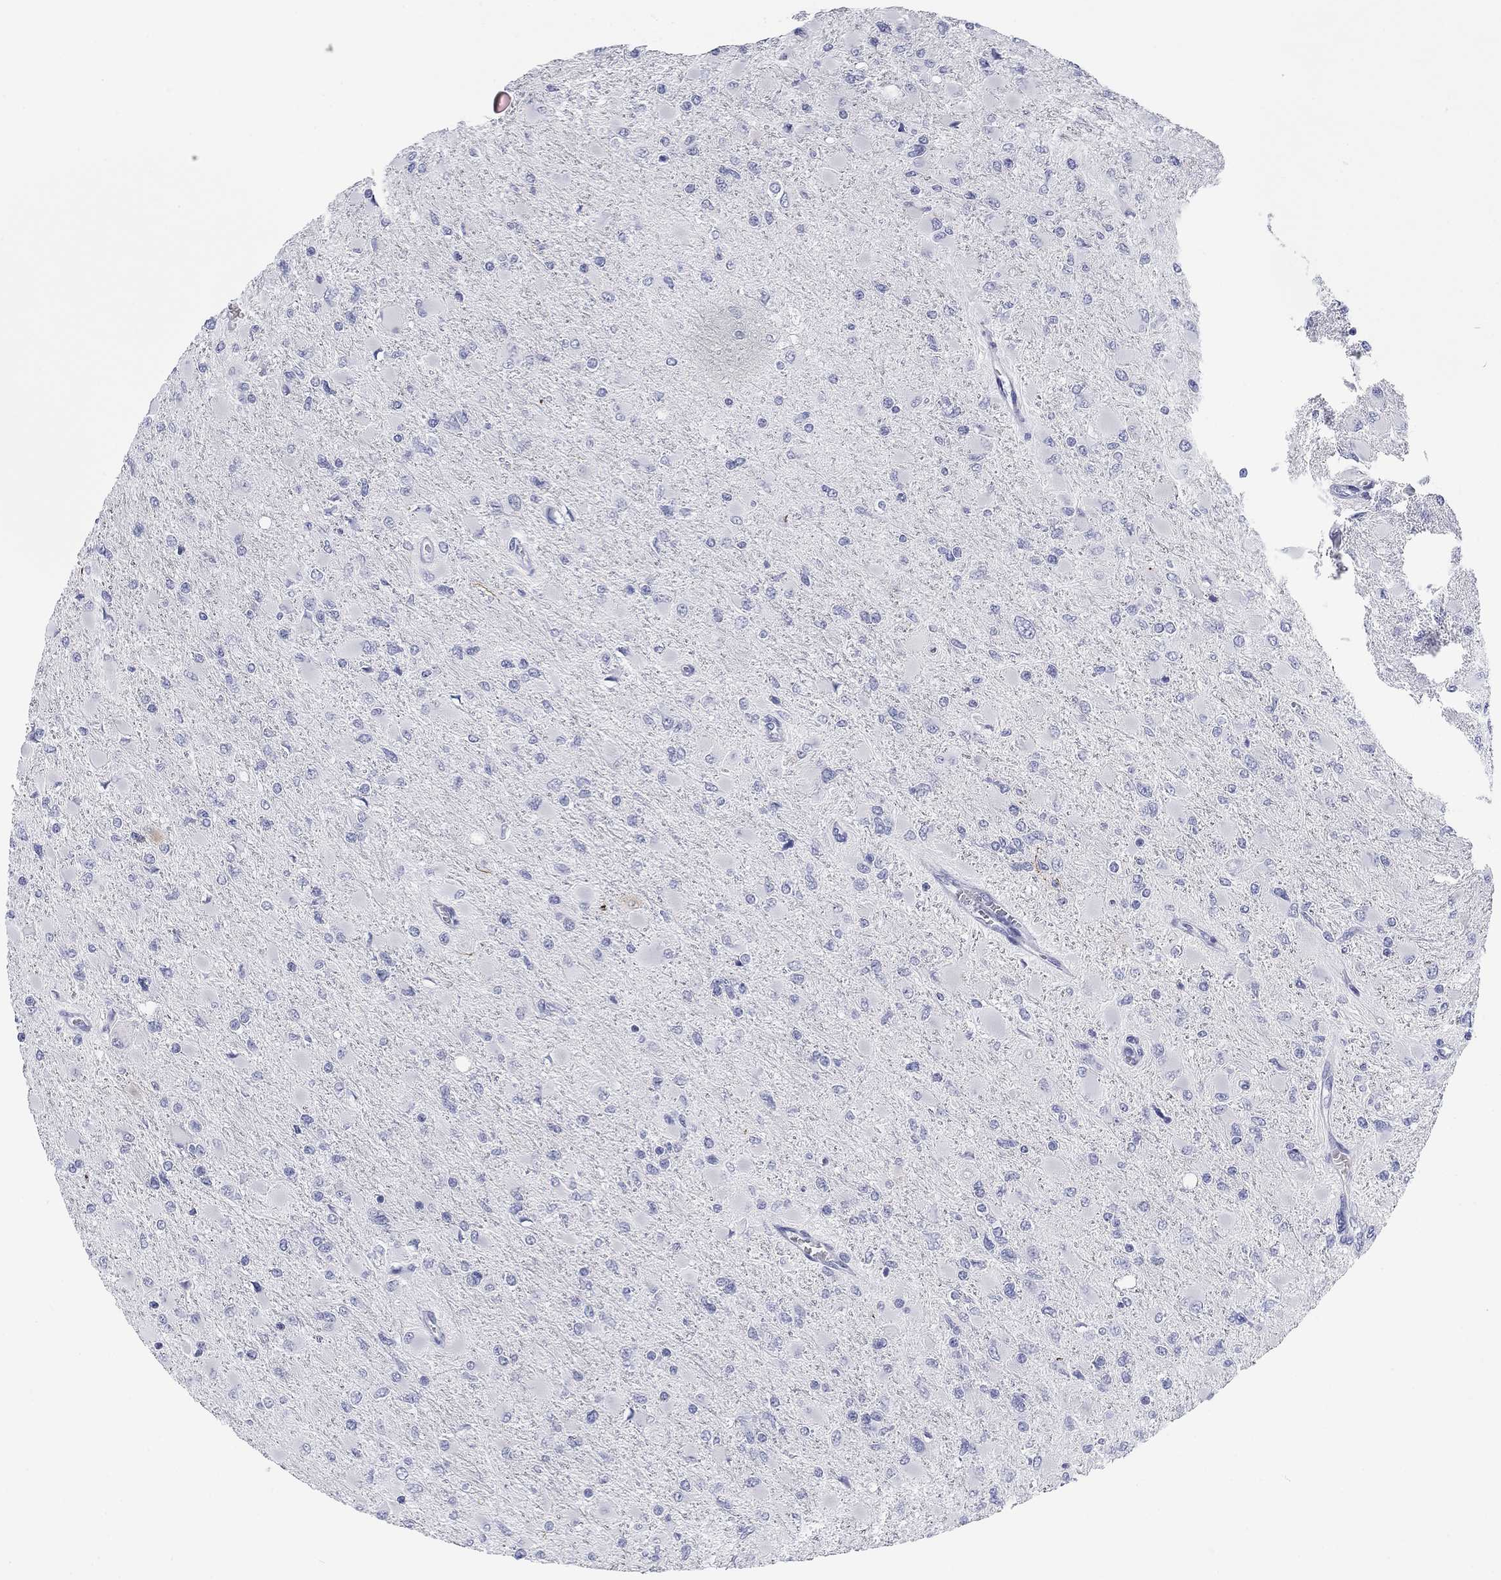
{"staining": {"intensity": "negative", "quantity": "none", "location": "none"}, "tissue": "glioma", "cell_type": "Tumor cells", "image_type": "cancer", "snomed": [{"axis": "morphology", "description": "Glioma, malignant, High grade"}, {"axis": "topography", "description": "Cerebral cortex"}], "caption": "Image shows no significant protein positivity in tumor cells of glioma. The staining was performed using DAB (3,3'-diaminobenzidine) to visualize the protein expression in brown, while the nuclei were stained in blue with hematoxylin (Magnification: 20x).", "gene": "CALB1", "patient": {"sex": "female", "age": 36}}